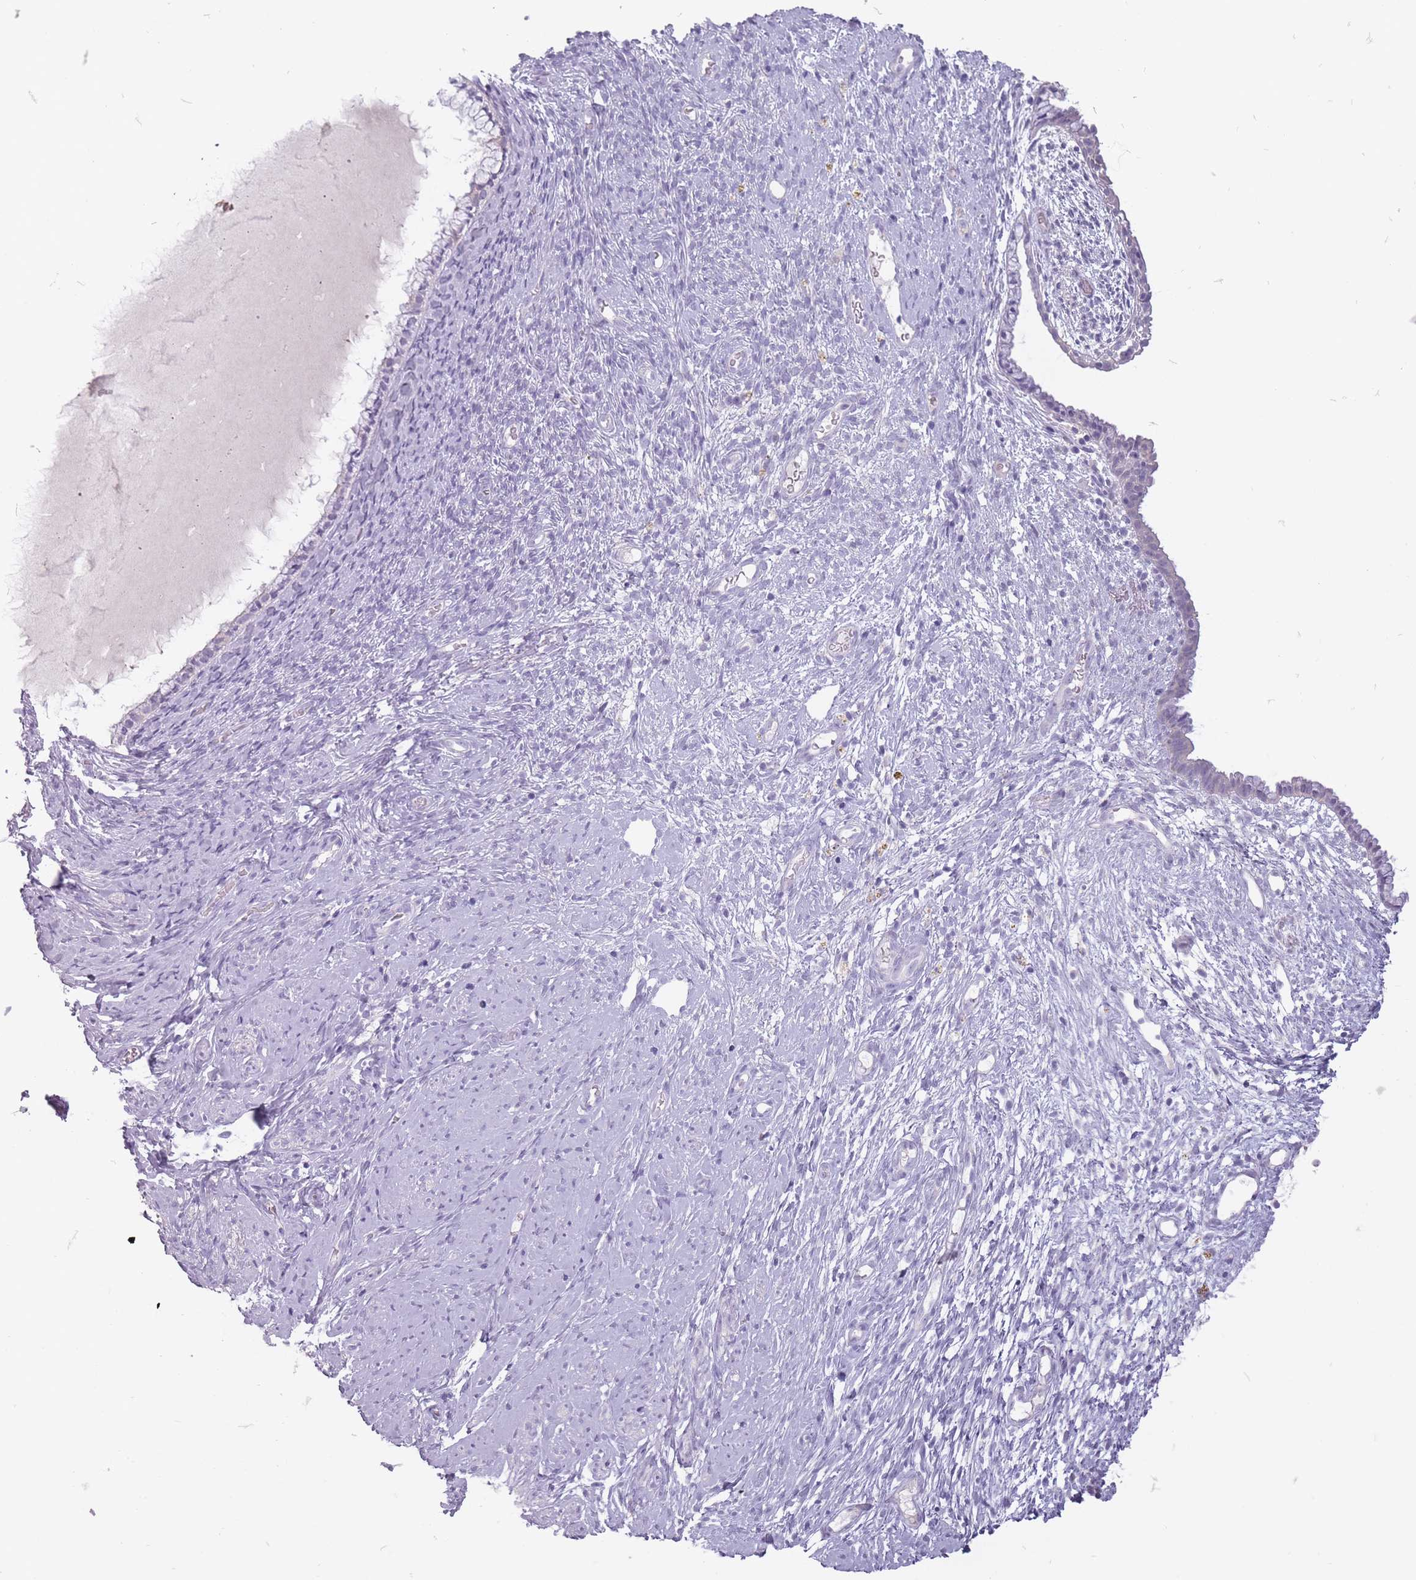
{"staining": {"intensity": "negative", "quantity": "none", "location": "none"}, "tissue": "cervix", "cell_type": "Glandular cells", "image_type": "normal", "snomed": [{"axis": "morphology", "description": "Normal tissue, NOS"}, {"axis": "topography", "description": "Cervix"}], "caption": "A high-resolution histopathology image shows IHC staining of normal cervix, which shows no significant expression in glandular cells. (Brightfield microscopy of DAB (3,3'-diaminobenzidine) IHC at high magnification).", "gene": "FAM43B", "patient": {"sex": "female", "age": 76}}